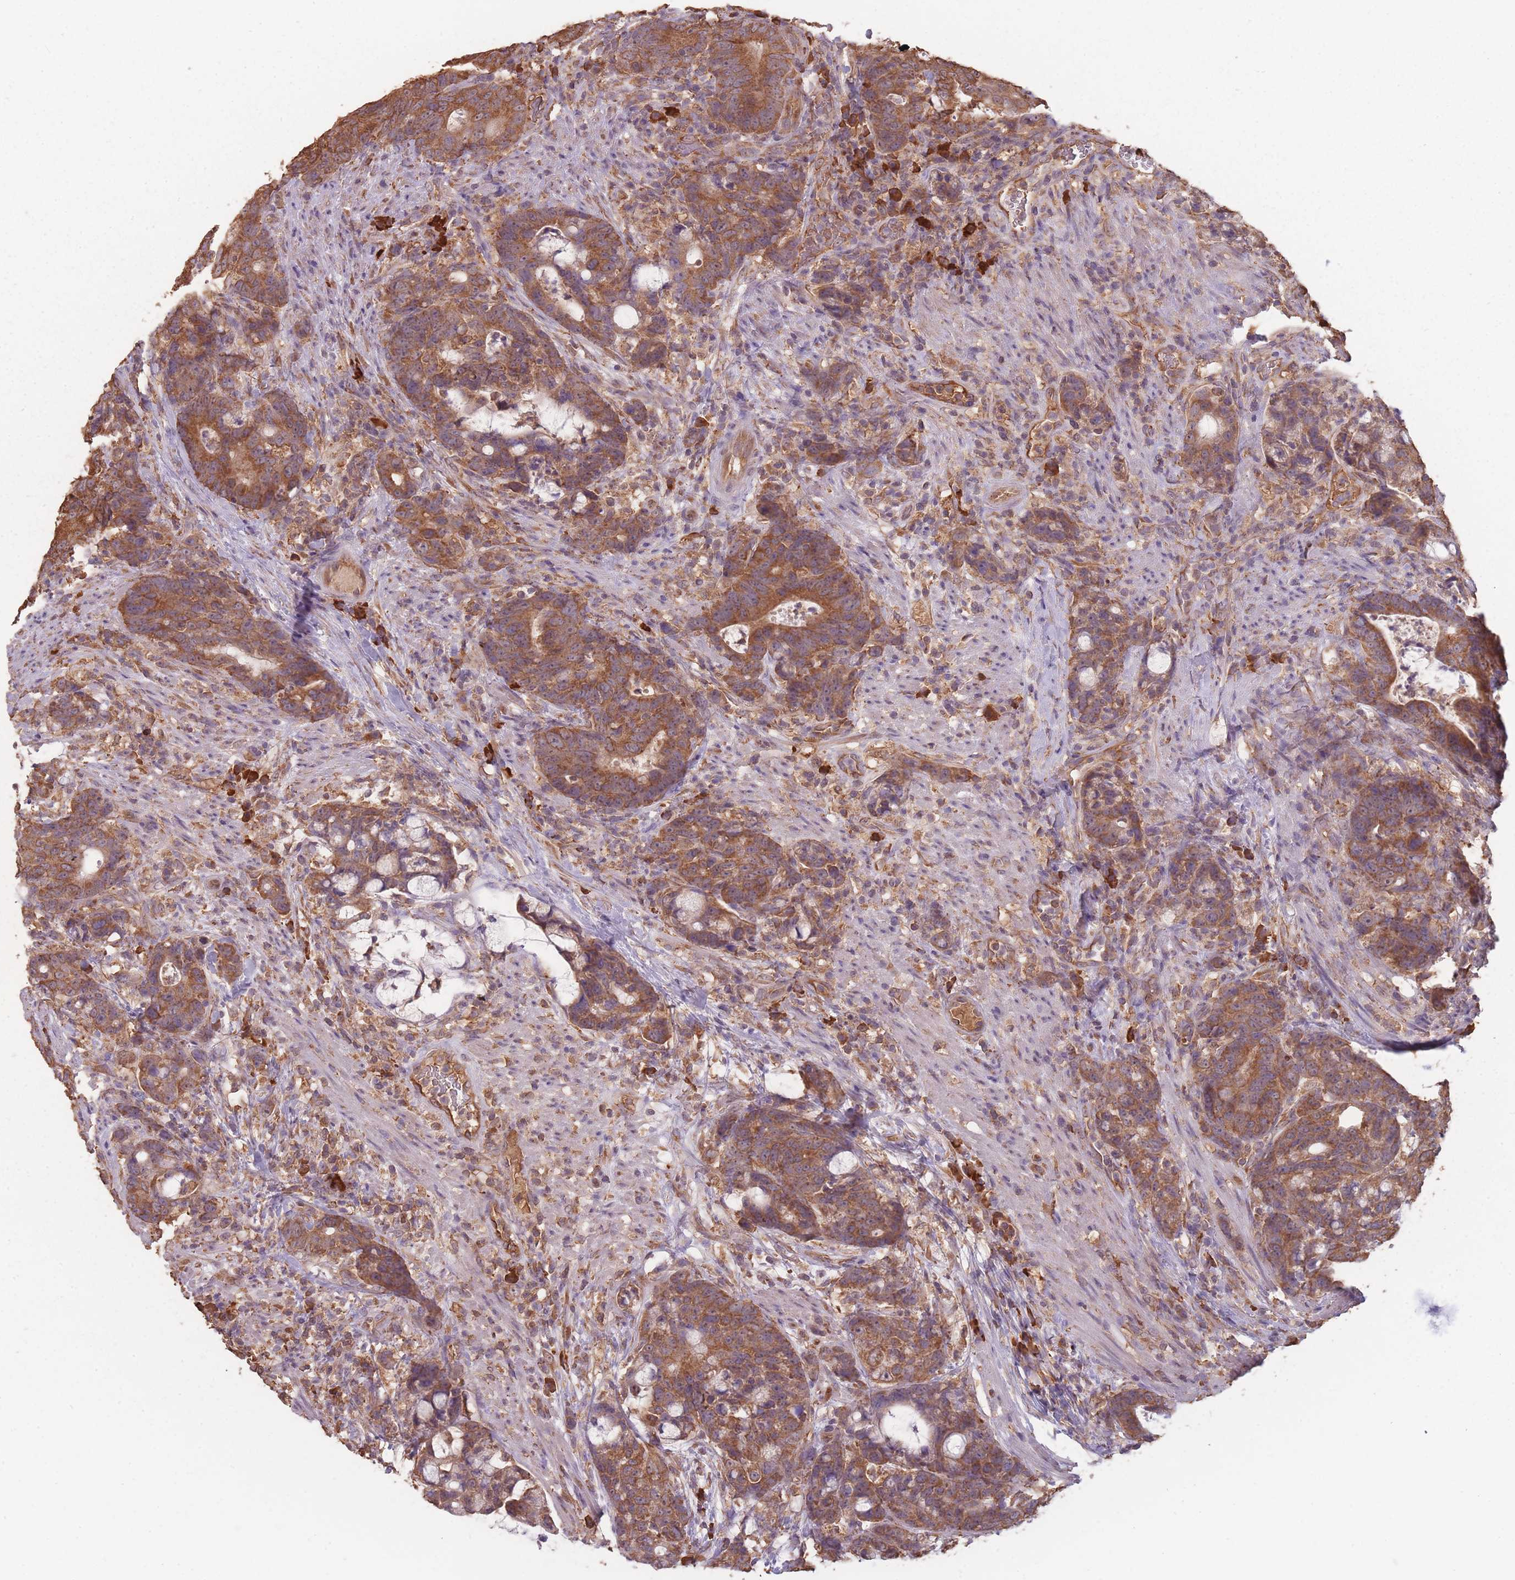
{"staining": {"intensity": "strong", "quantity": ">75%", "location": "cytoplasmic/membranous"}, "tissue": "colorectal cancer", "cell_type": "Tumor cells", "image_type": "cancer", "snomed": [{"axis": "morphology", "description": "Adenocarcinoma, NOS"}, {"axis": "topography", "description": "Colon"}], "caption": "Immunohistochemical staining of human adenocarcinoma (colorectal) displays high levels of strong cytoplasmic/membranous positivity in about >75% of tumor cells.", "gene": "SANBR", "patient": {"sex": "female", "age": 82}}